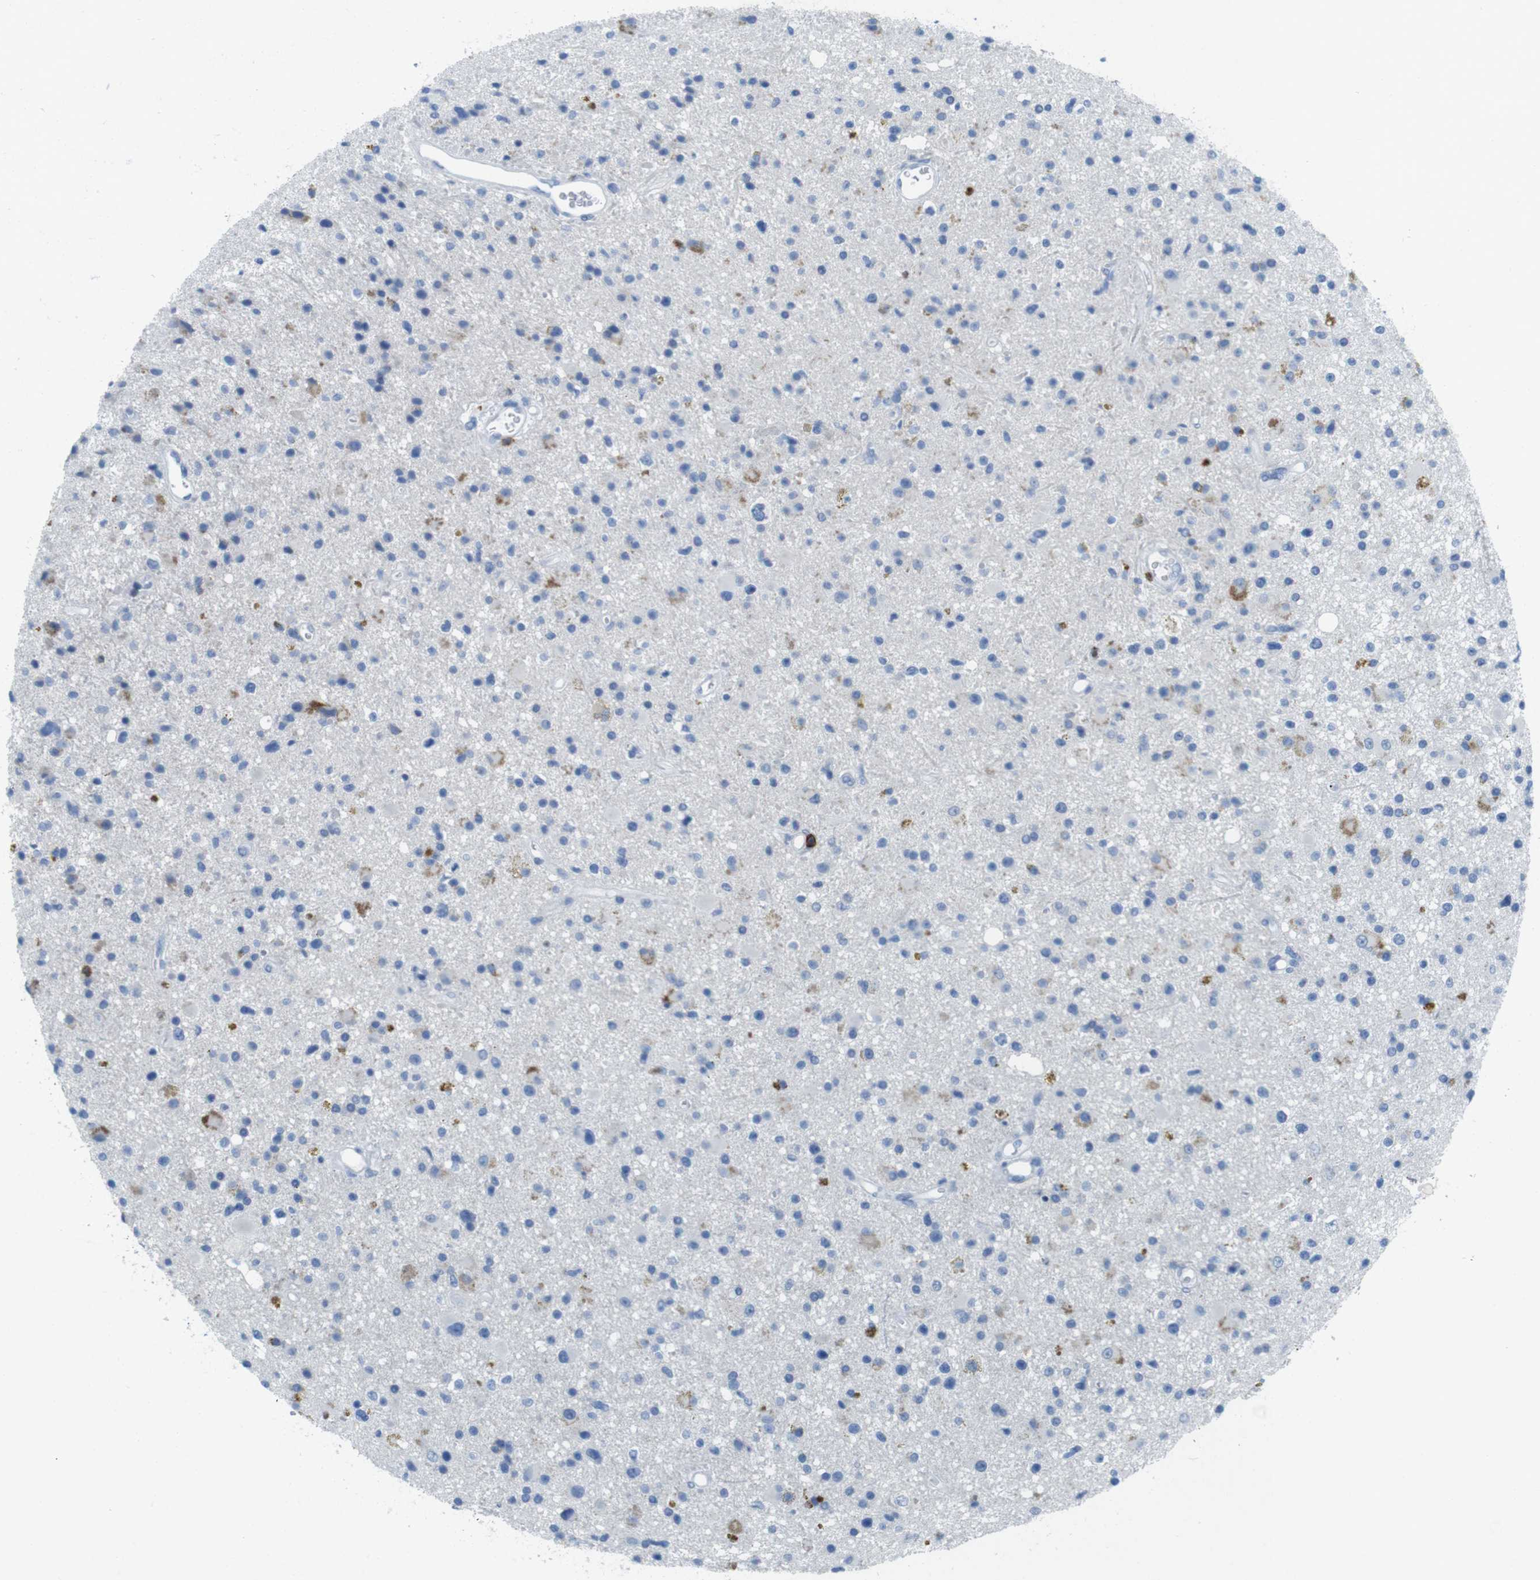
{"staining": {"intensity": "moderate", "quantity": "<25%", "location": "cytoplasmic/membranous"}, "tissue": "glioma", "cell_type": "Tumor cells", "image_type": "cancer", "snomed": [{"axis": "morphology", "description": "Glioma, malignant, High grade"}, {"axis": "topography", "description": "Brain"}], "caption": "High-grade glioma (malignant) was stained to show a protein in brown. There is low levels of moderate cytoplasmic/membranous positivity in about <25% of tumor cells.", "gene": "CD5", "patient": {"sex": "male", "age": 33}}